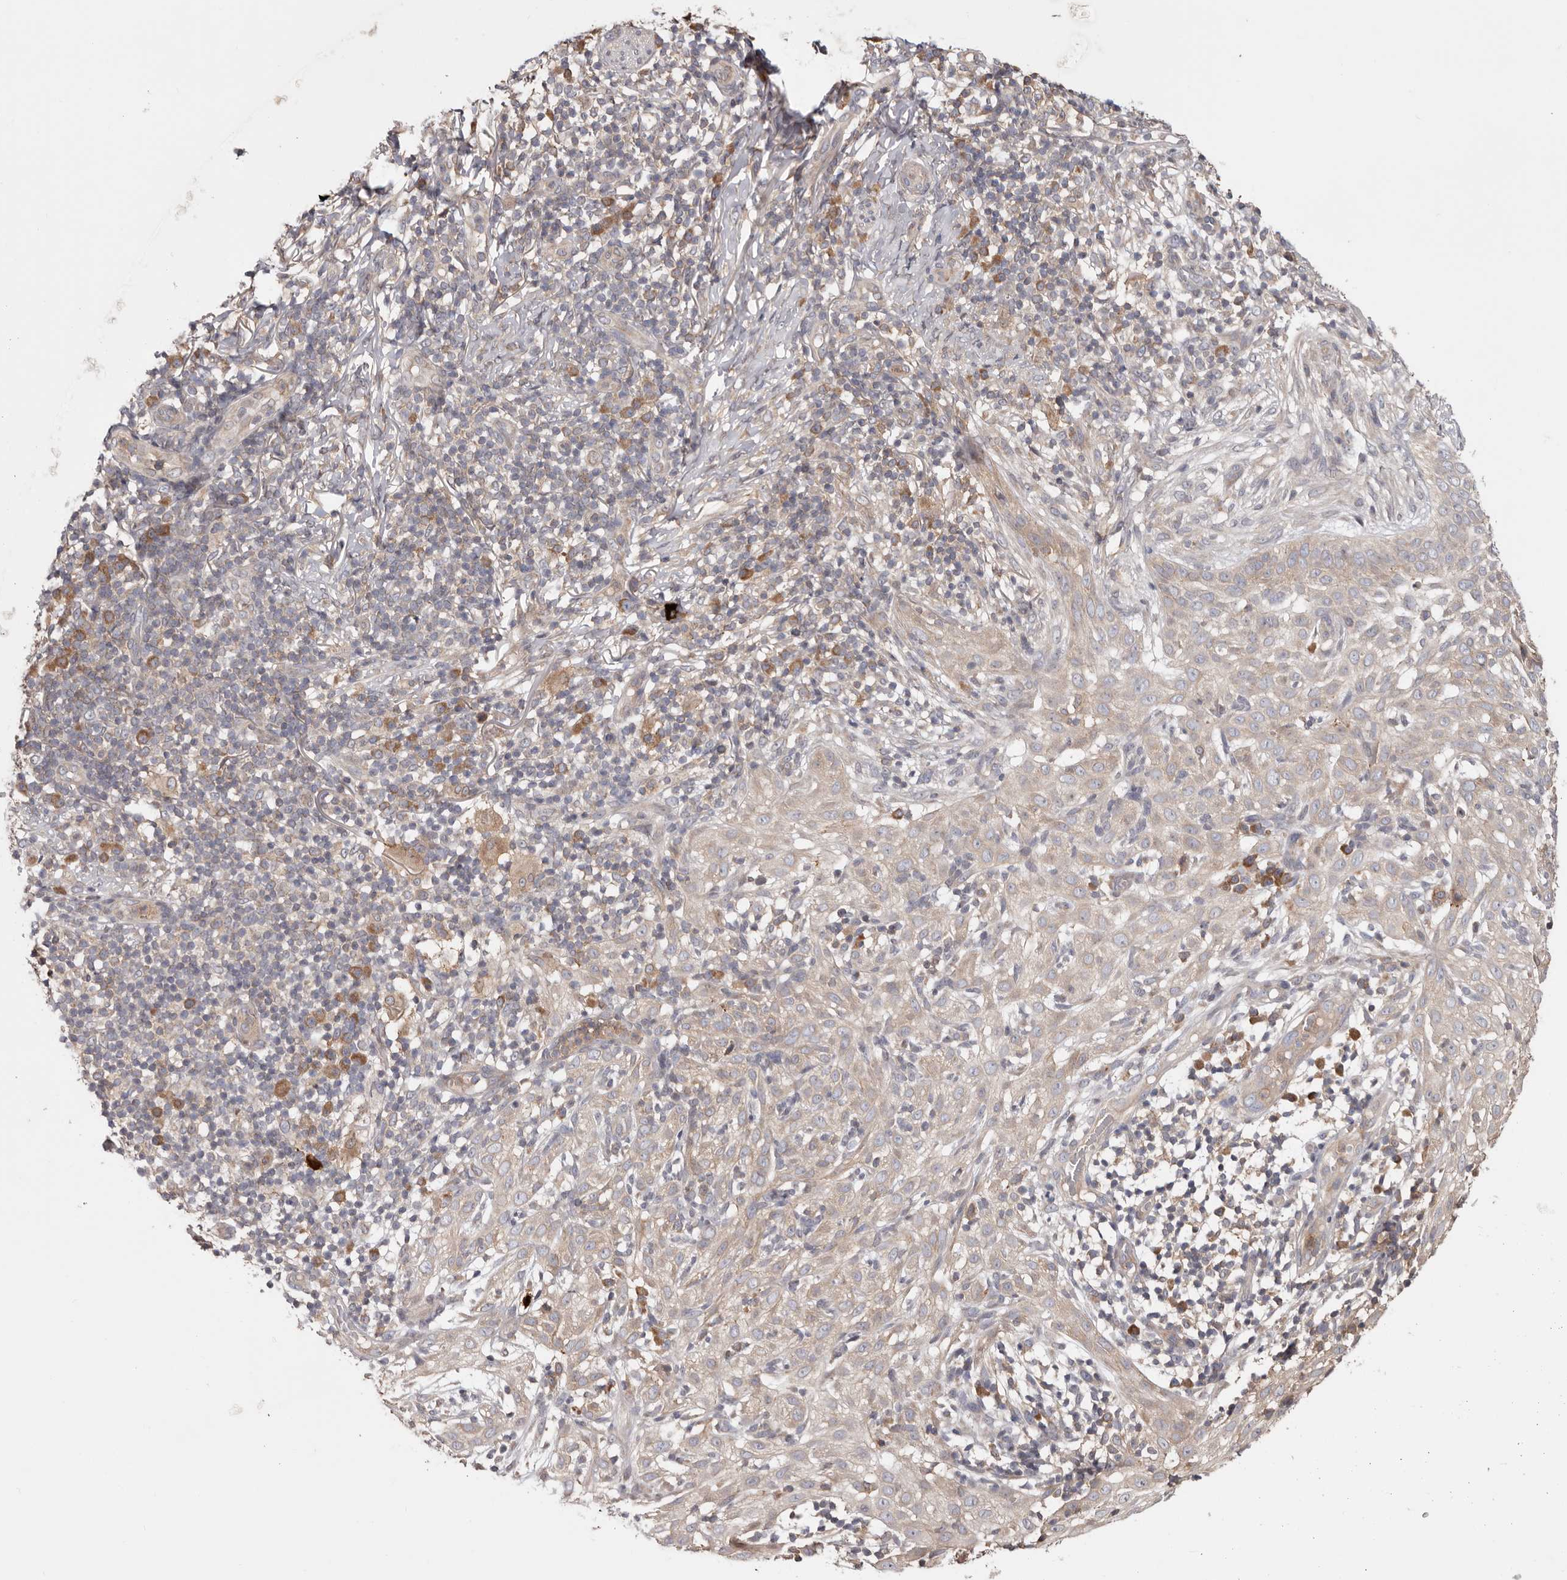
{"staining": {"intensity": "negative", "quantity": "none", "location": "none"}, "tissue": "skin cancer", "cell_type": "Tumor cells", "image_type": "cancer", "snomed": [{"axis": "morphology", "description": "Basal cell carcinoma"}, {"axis": "topography", "description": "Skin"}], "caption": "IHC photomicrograph of neoplastic tissue: skin cancer stained with DAB (3,3'-diaminobenzidine) reveals no significant protein staining in tumor cells.", "gene": "TMUB1", "patient": {"sex": "female", "age": 64}}